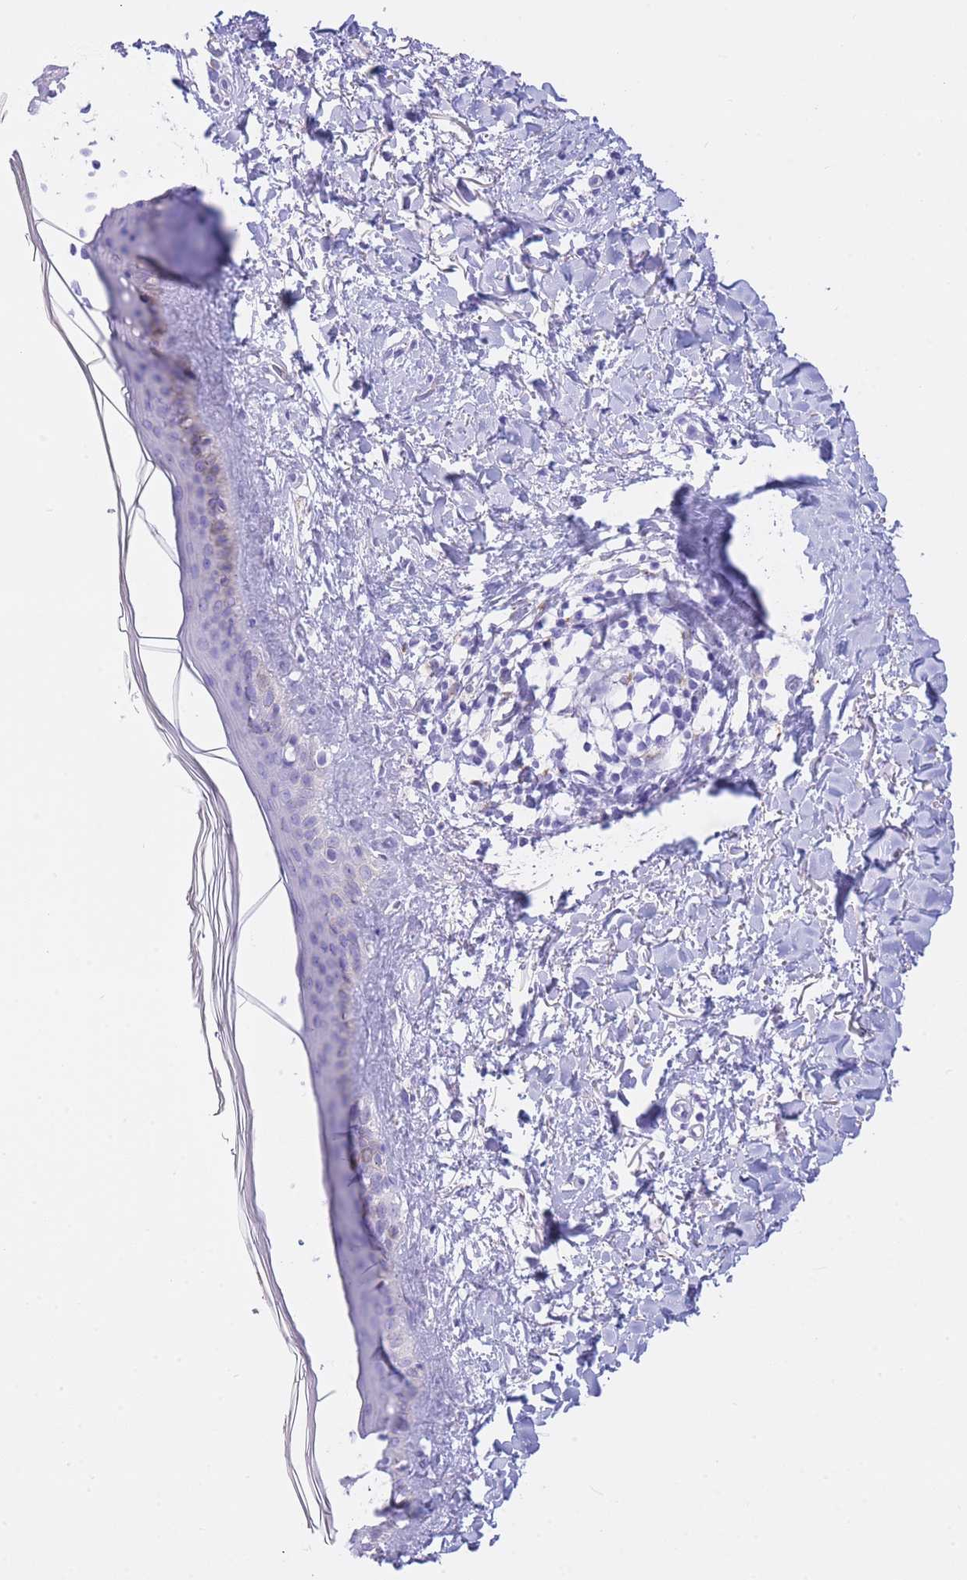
{"staining": {"intensity": "negative", "quantity": "none", "location": "none"}, "tissue": "skin", "cell_type": "Fibroblasts", "image_type": "normal", "snomed": [{"axis": "morphology", "description": "Normal tissue, NOS"}, {"axis": "topography", "description": "Skin"}], "caption": "Immunohistochemistry histopathology image of normal human skin stained for a protein (brown), which displays no positivity in fibroblasts.", "gene": "PLBD1", "patient": {"sex": "female", "age": 58}}